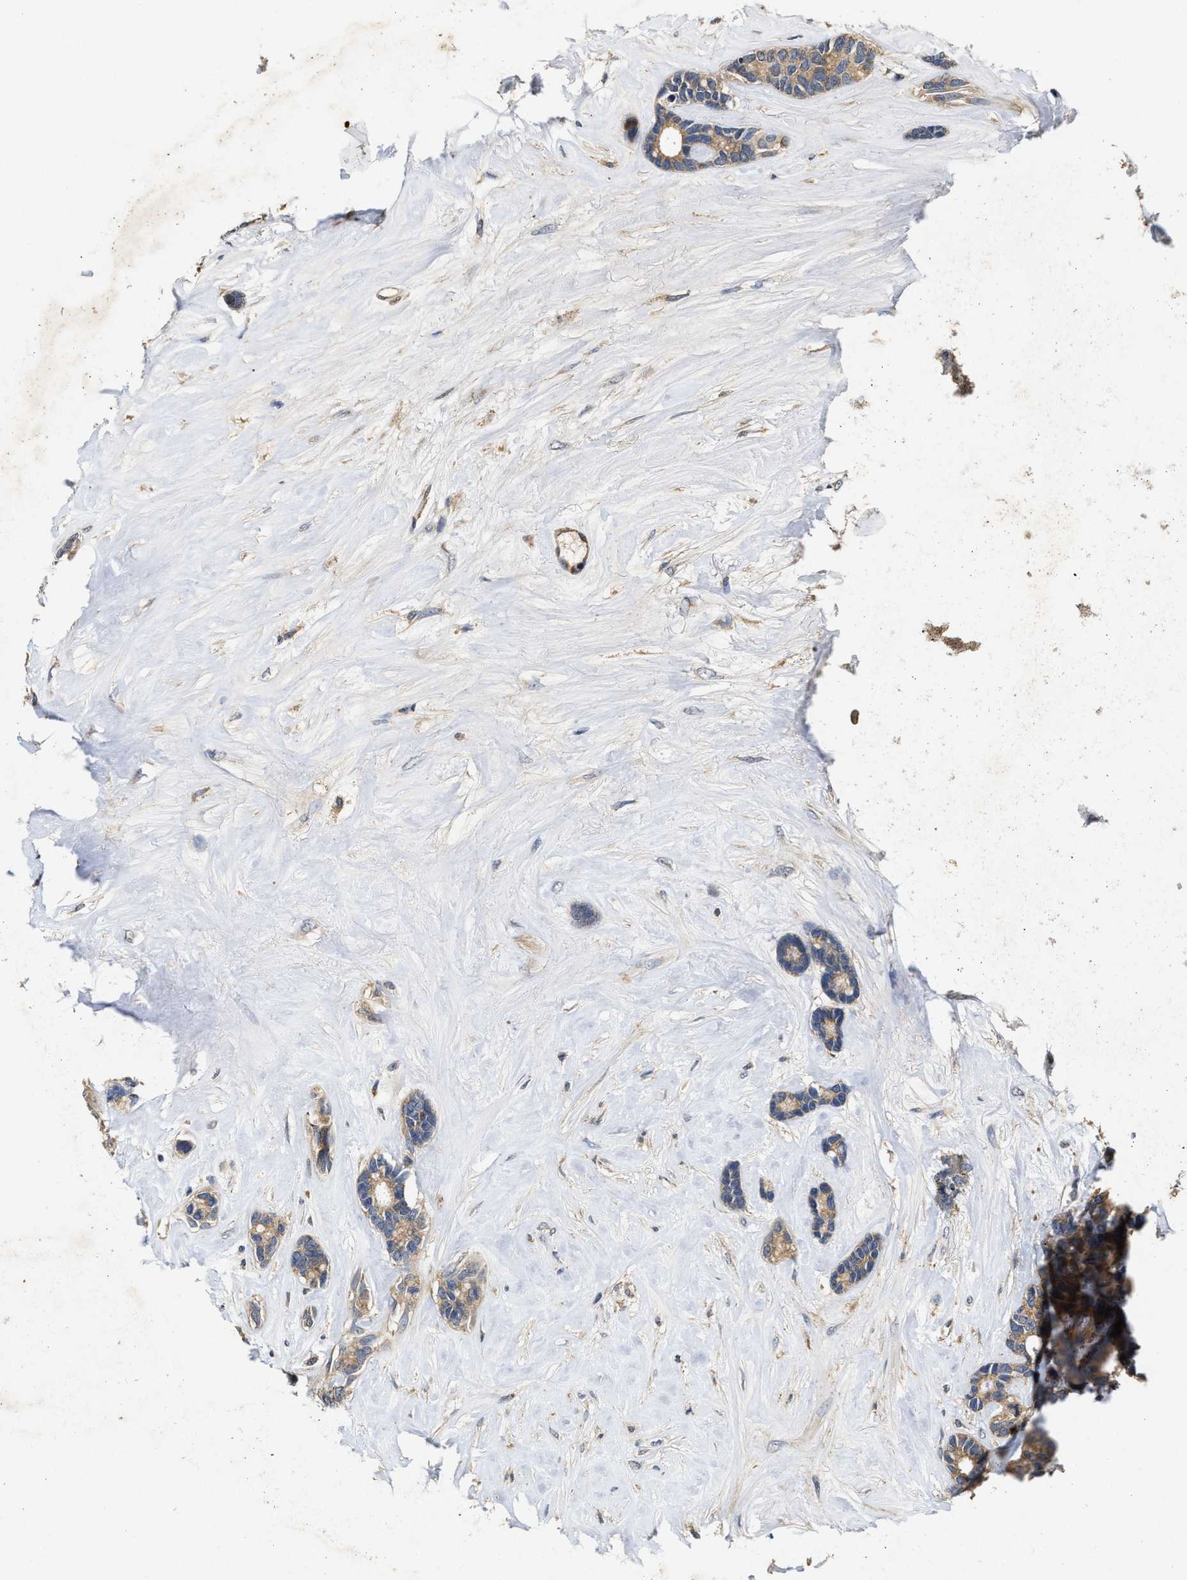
{"staining": {"intensity": "moderate", "quantity": ">75%", "location": "cytoplasmic/membranous"}, "tissue": "breast cancer", "cell_type": "Tumor cells", "image_type": "cancer", "snomed": [{"axis": "morphology", "description": "Duct carcinoma"}, {"axis": "topography", "description": "Breast"}], "caption": "Immunohistochemical staining of breast cancer shows medium levels of moderate cytoplasmic/membranous protein staining in about >75% of tumor cells.", "gene": "SCYL2", "patient": {"sex": "female", "age": 87}}